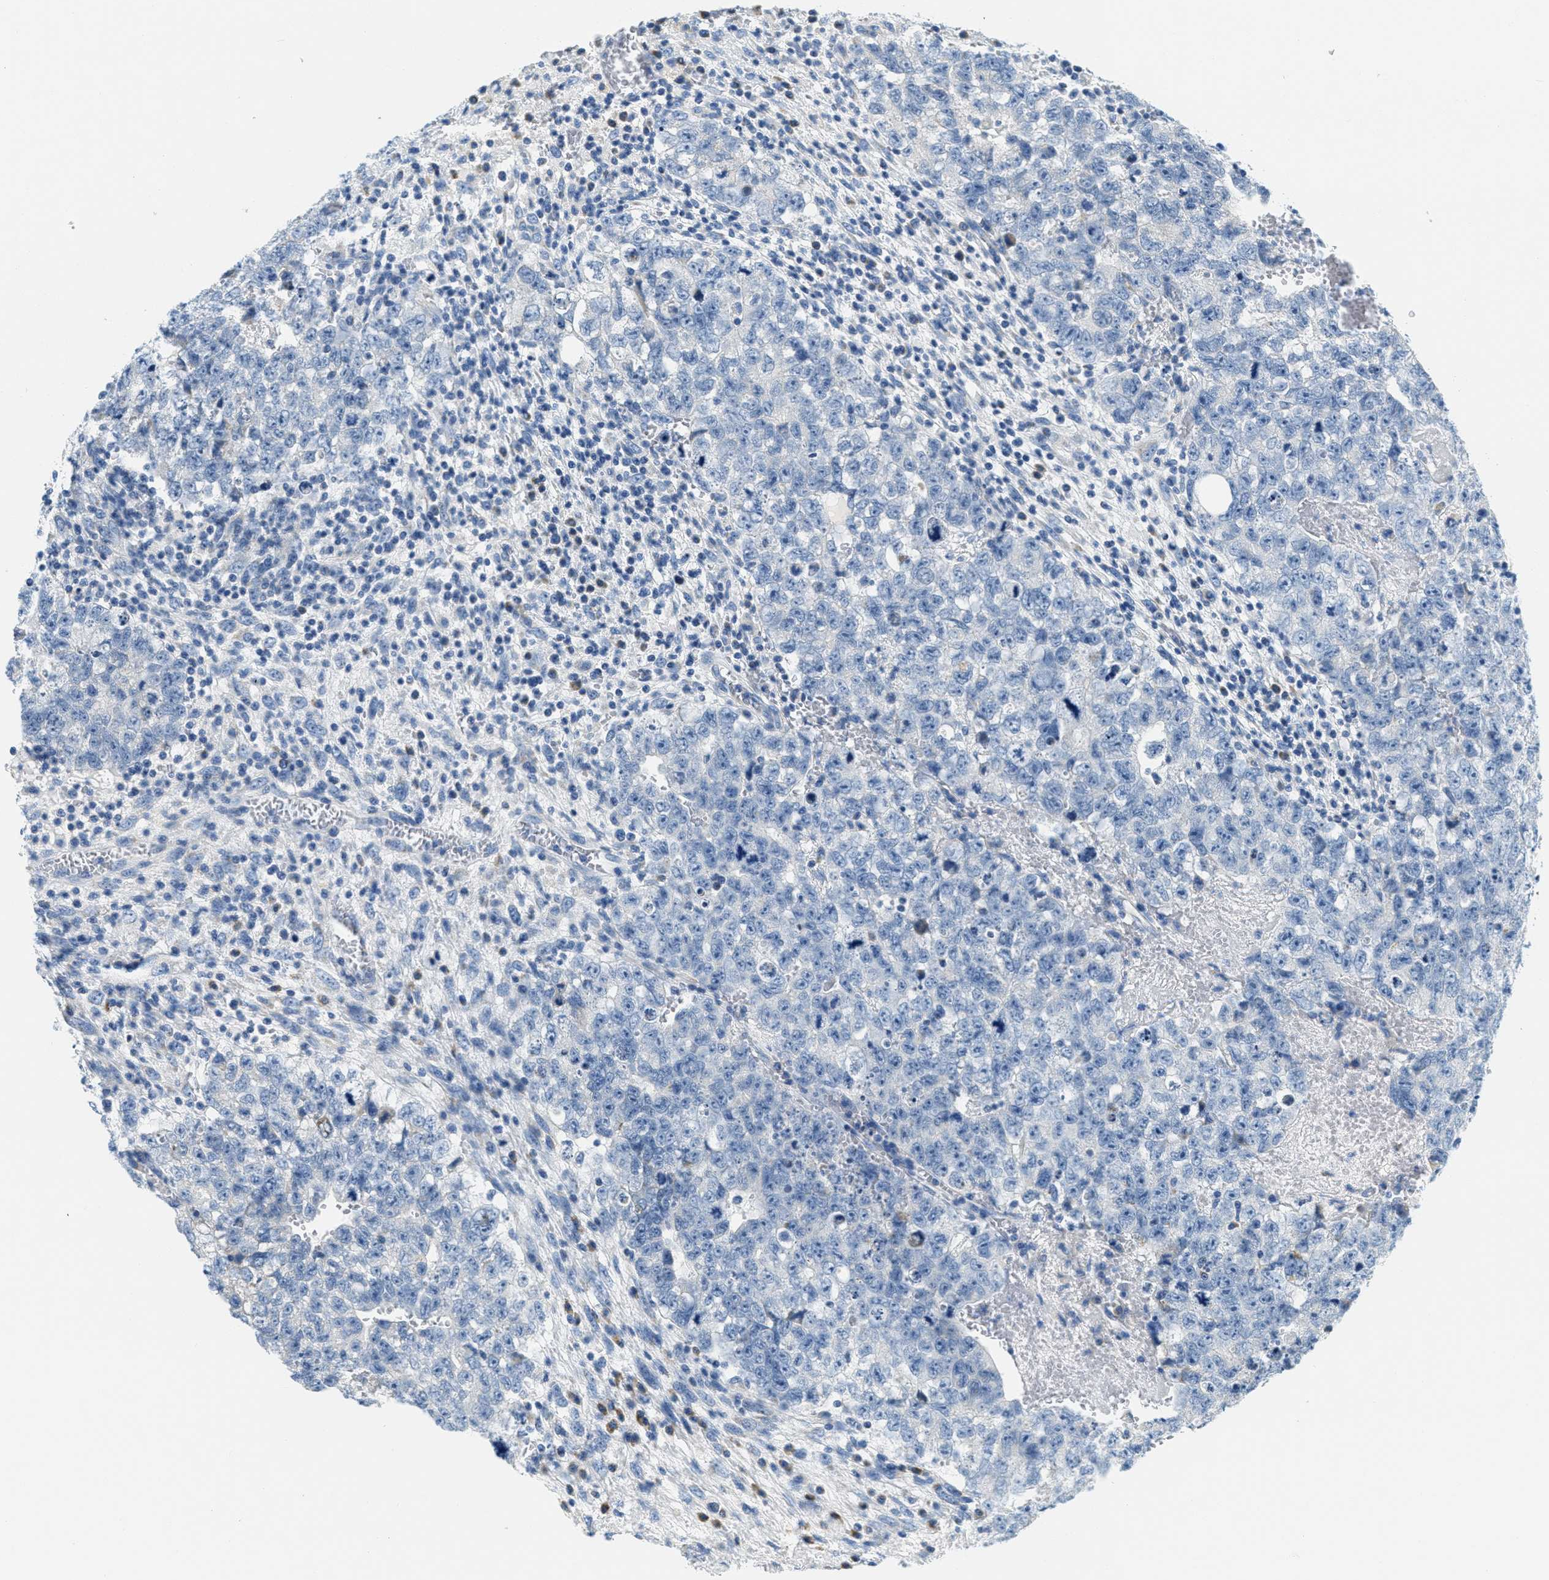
{"staining": {"intensity": "negative", "quantity": "none", "location": "none"}, "tissue": "testis cancer", "cell_type": "Tumor cells", "image_type": "cancer", "snomed": [{"axis": "morphology", "description": "Seminoma, NOS"}, {"axis": "morphology", "description": "Carcinoma, Embryonal, NOS"}, {"axis": "topography", "description": "Testis"}], "caption": "Protein analysis of testis embryonal carcinoma demonstrates no significant staining in tumor cells.", "gene": "CA4", "patient": {"sex": "male", "age": 38}}